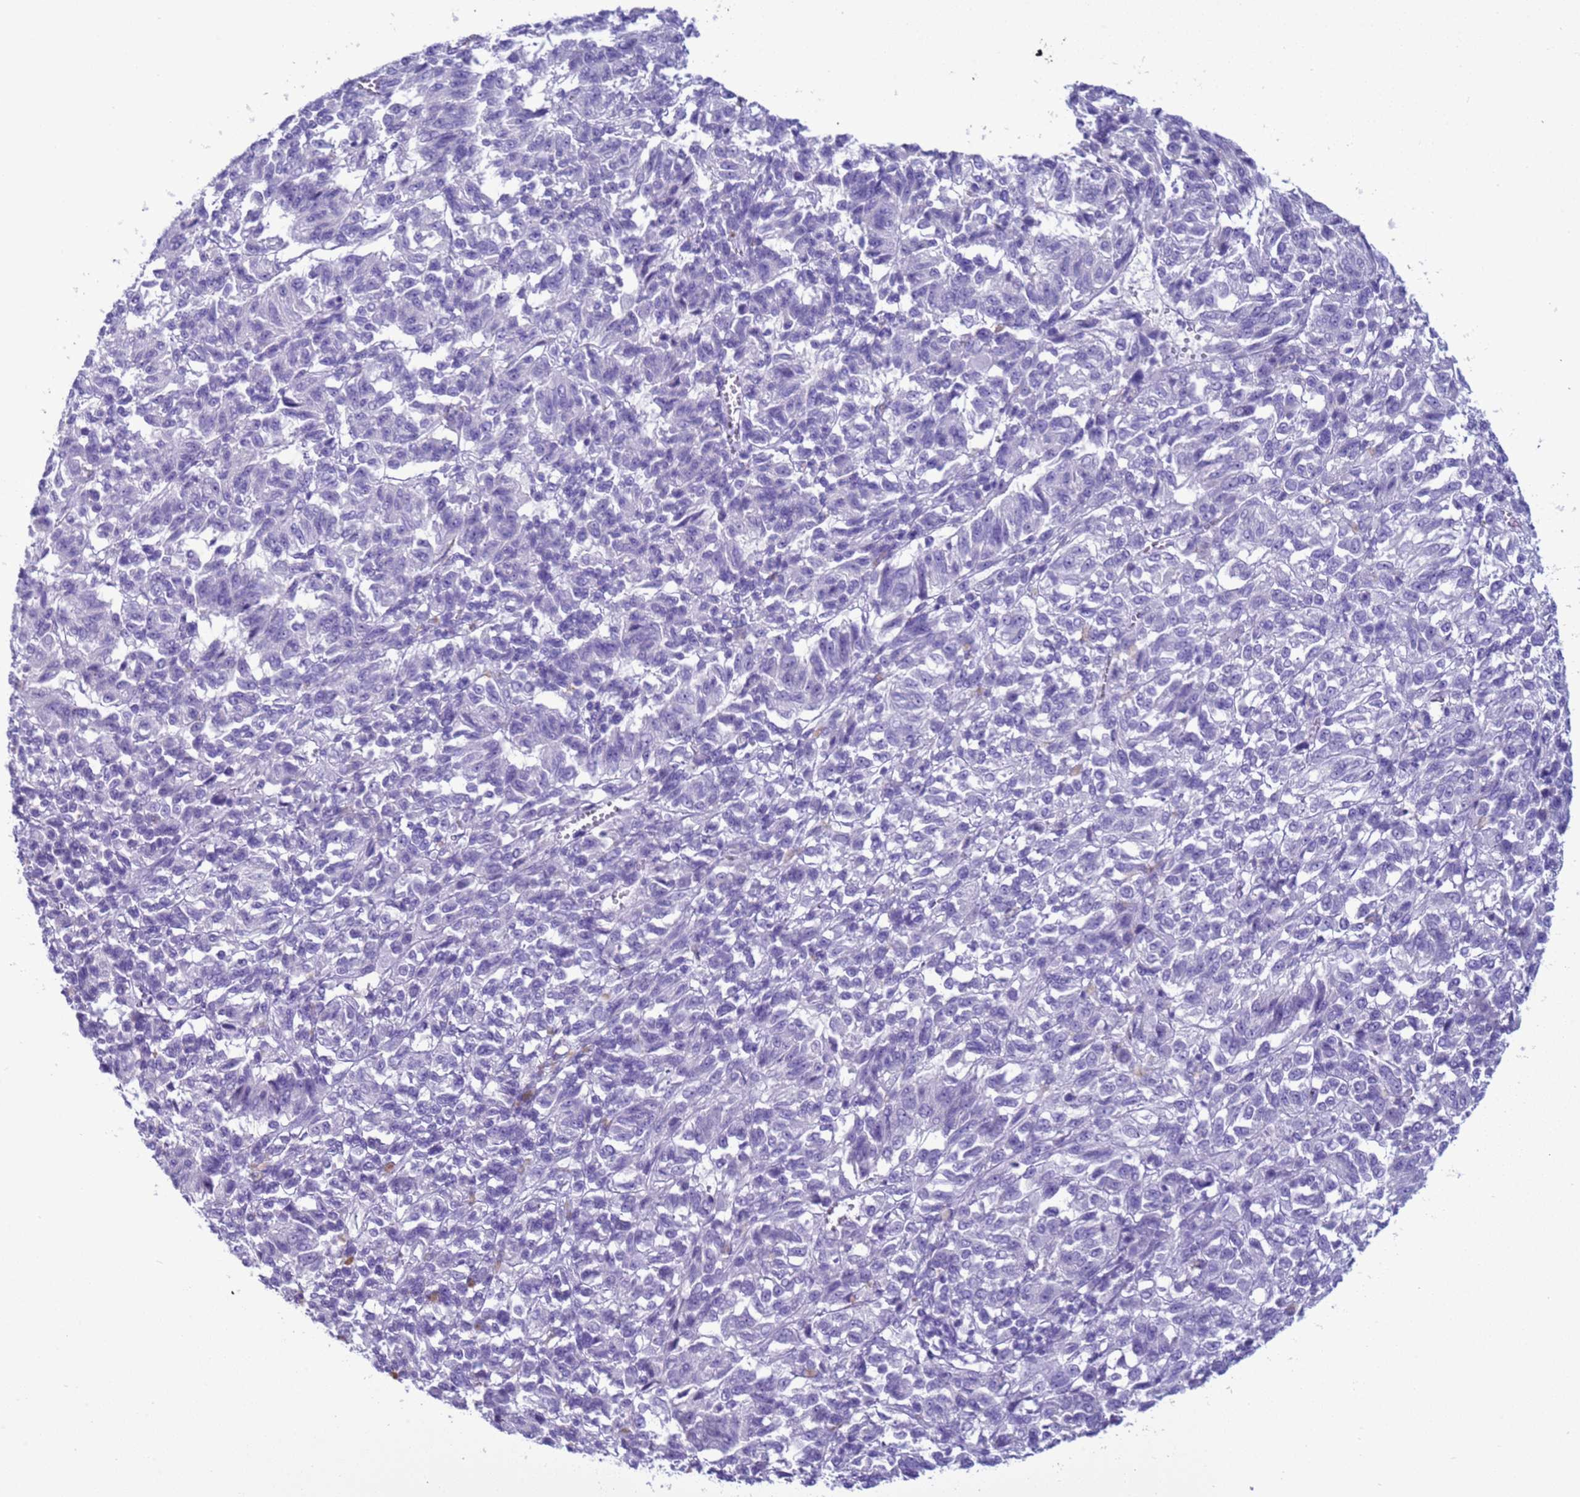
{"staining": {"intensity": "negative", "quantity": "none", "location": "none"}, "tissue": "melanoma", "cell_type": "Tumor cells", "image_type": "cancer", "snomed": [{"axis": "morphology", "description": "Malignant melanoma, Metastatic site"}, {"axis": "topography", "description": "Lung"}], "caption": "This is a photomicrograph of IHC staining of malignant melanoma (metastatic site), which shows no staining in tumor cells.", "gene": "CST4", "patient": {"sex": "male", "age": 64}}